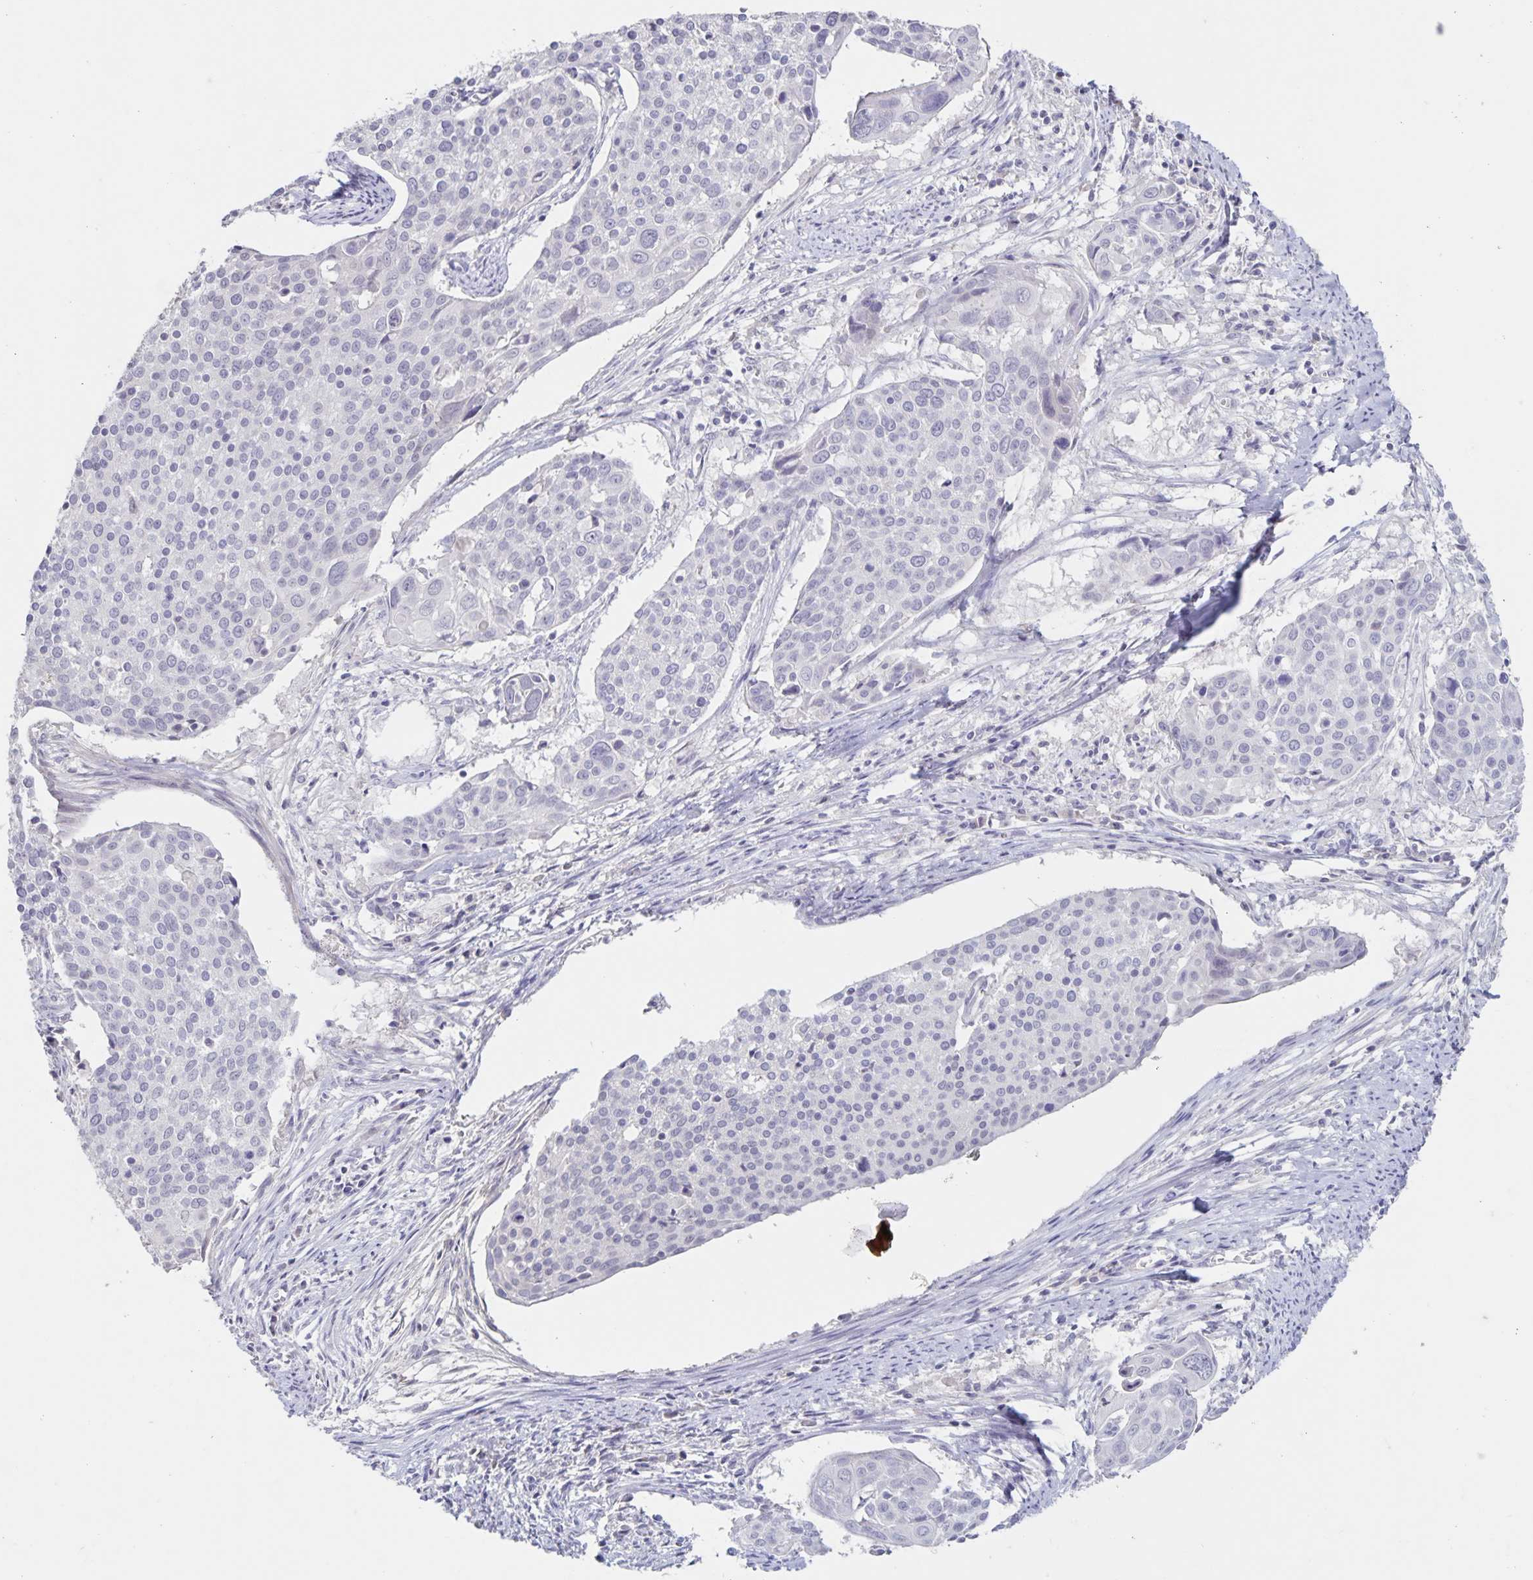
{"staining": {"intensity": "negative", "quantity": "none", "location": "none"}, "tissue": "cervical cancer", "cell_type": "Tumor cells", "image_type": "cancer", "snomed": [{"axis": "morphology", "description": "Squamous cell carcinoma, NOS"}, {"axis": "topography", "description": "Cervix"}], "caption": "Immunohistochemistry histopathology image of cervical cancer (squamous cell carcinoma) stained for a protein (brown), which shows no staining in tumor cells.", "gene": "INSL5", "patient": {"sex": "female", "age": 39}}